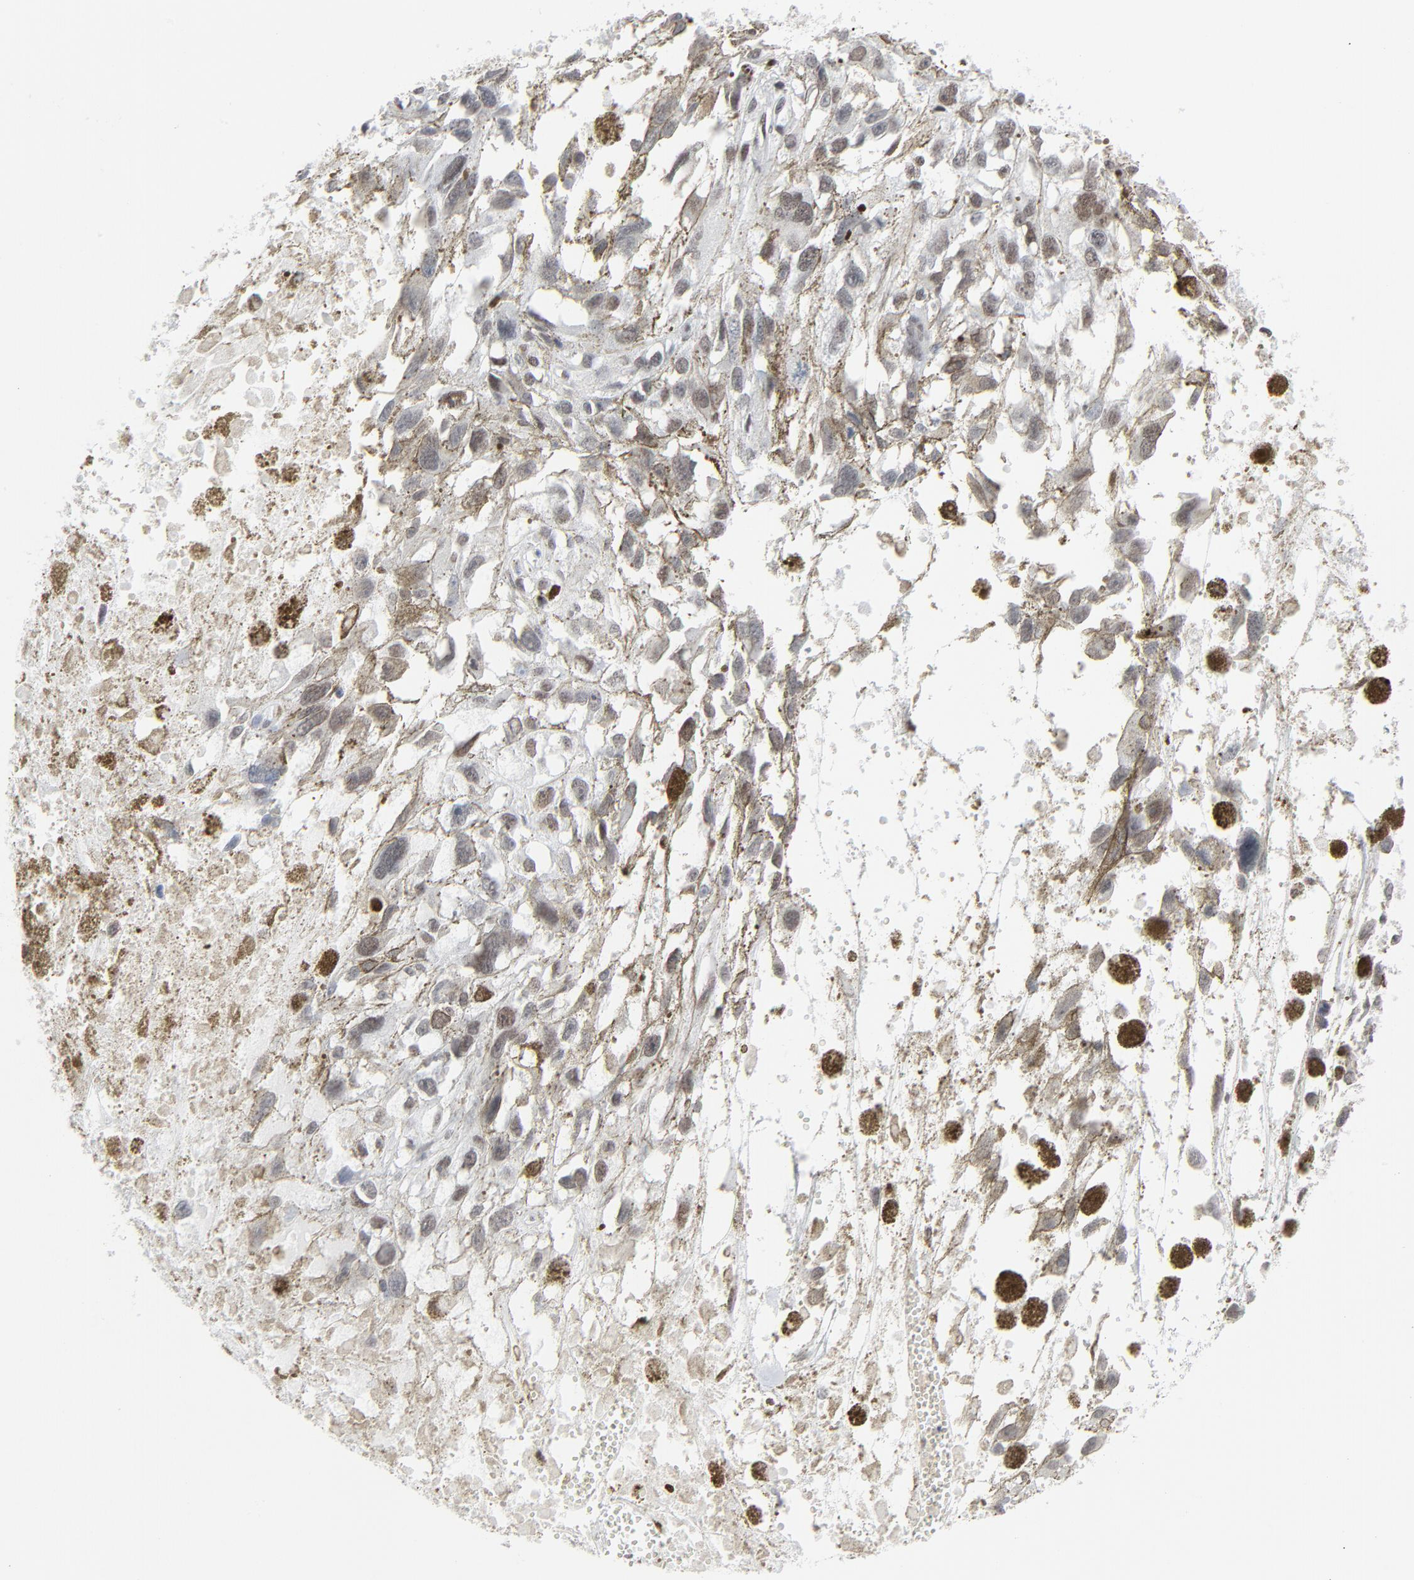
{"staining": {"intensity": "moderate", "quantity": "25%-75%", "location": "nuclear"}, "tissue": "melanoma", "cell_type": "Tumor cells", "image_type": "cancer", "snomed": [{"axis": "morphology", "description": "Malignant melanoma, Metastatic site"}, {"axis": "topography", "description": "Lymph node"}], "caption": "Brown immunohistochemical staining in melanoma displays moderate nuclear expression in about 25%-75% of tumor cells.", "gene": "FBXO28", "patient": {"sex": "male", "age": 59}}